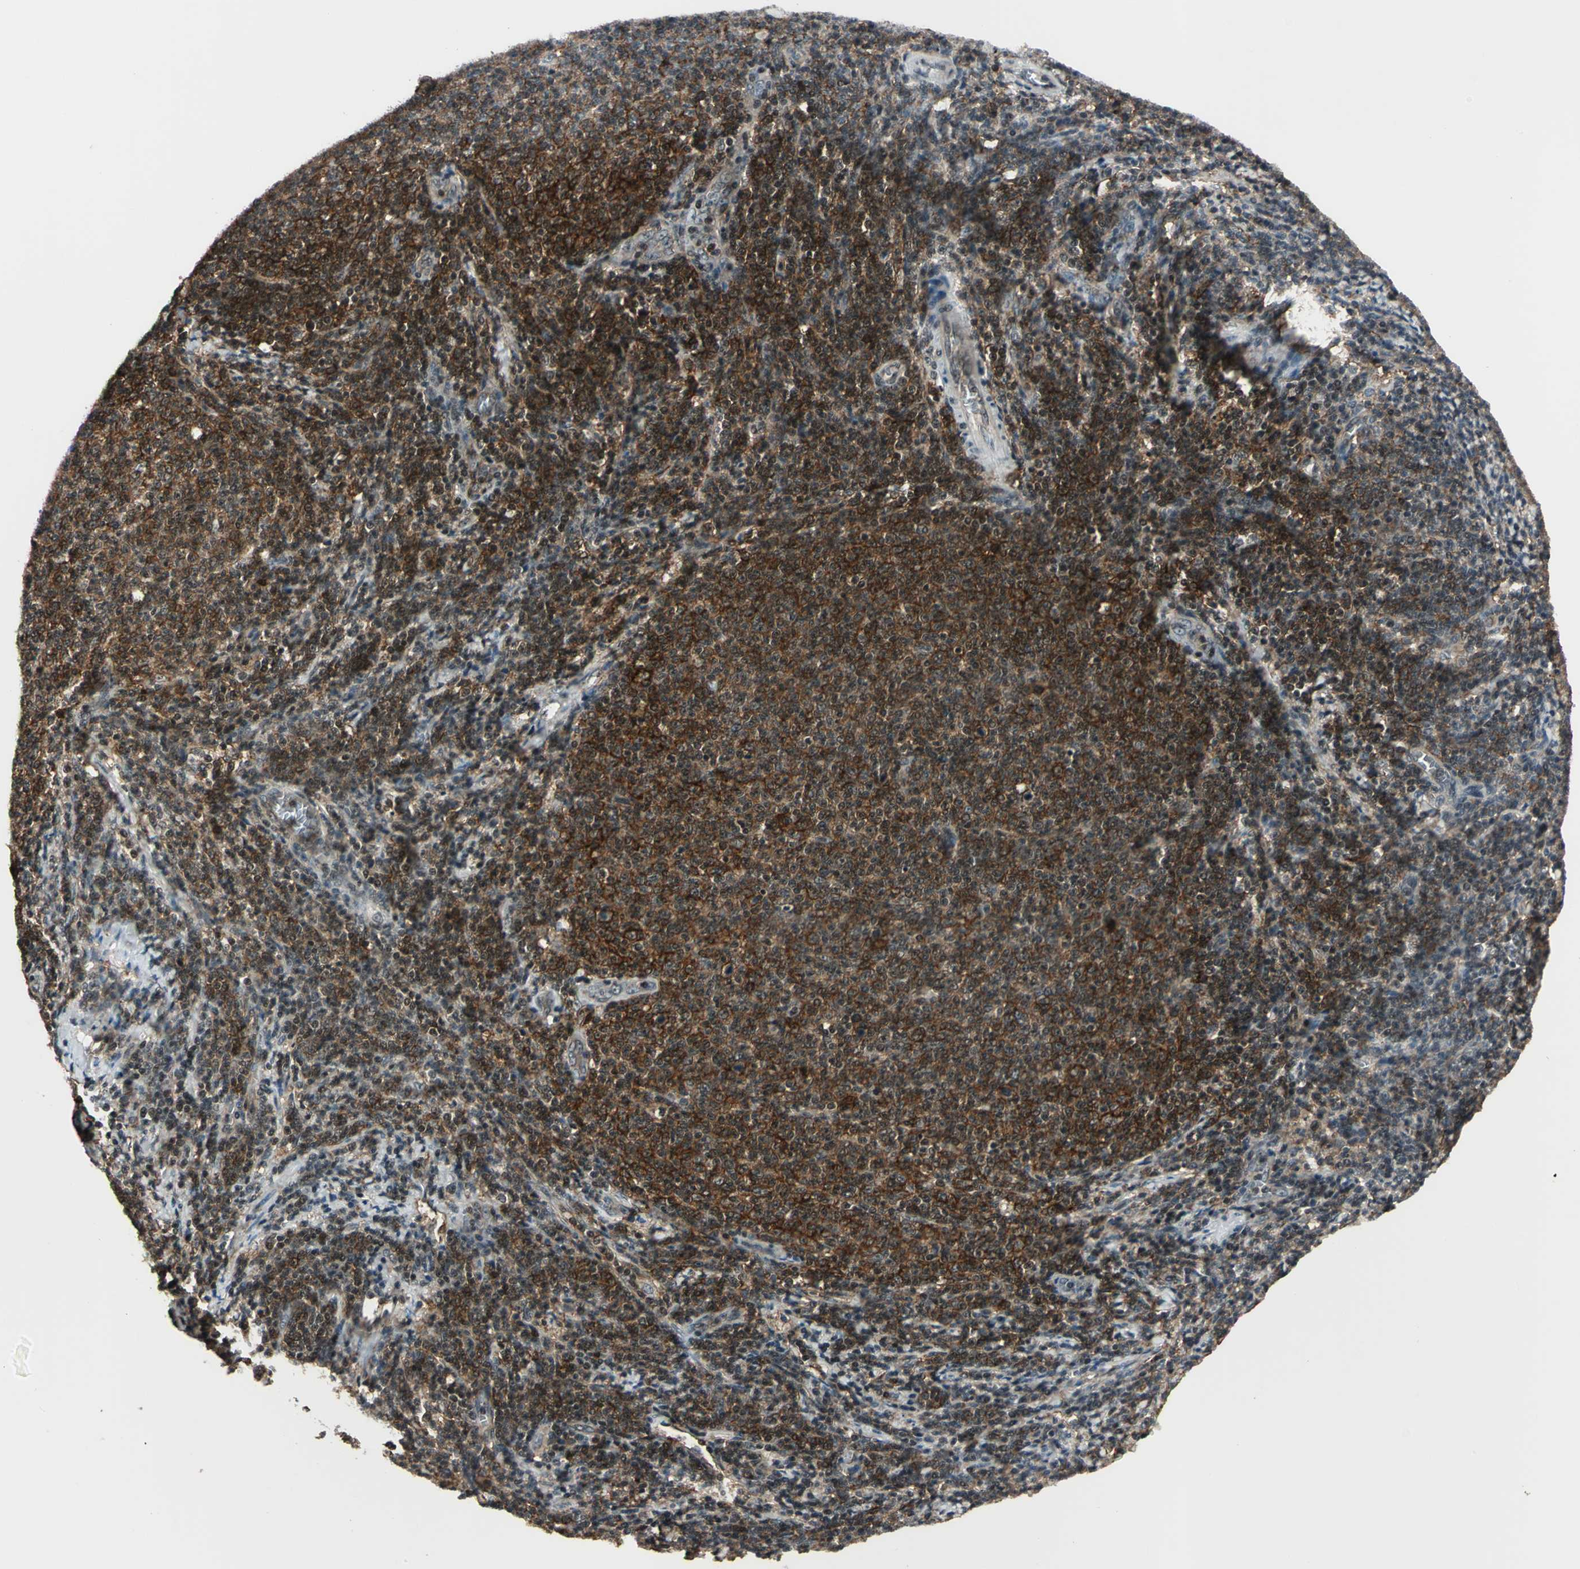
{"staining": {"intensity": "strong", "quantity": ">75%", "location": "cytoplasmic/membranous,nuclear"}, "tissue": "lymphoma", "cell_type": "Tumor cells", "image_type": "cancer", "snomed": [{"axis": "morphology", "description": "Malignant lymphoma, non-Hodgkin's type, Low grade"}, {"axis": "topography", "description": "Lymph node"}], "caption": "IHC micrograph of neoplastic tissue: human malignant lymphoma, non-Hodgkin's type (low-grade) stained using immunohistochemistry exhibits high levels of strong protein expression localized specifically in the cytoplasmic/membranous and nuclear of tumor cells, appearing as a cytoplasmic/membranous and nuclear brown color.", "gene": "NR2C2", "patient": {"sex": "male", "age": 66}}